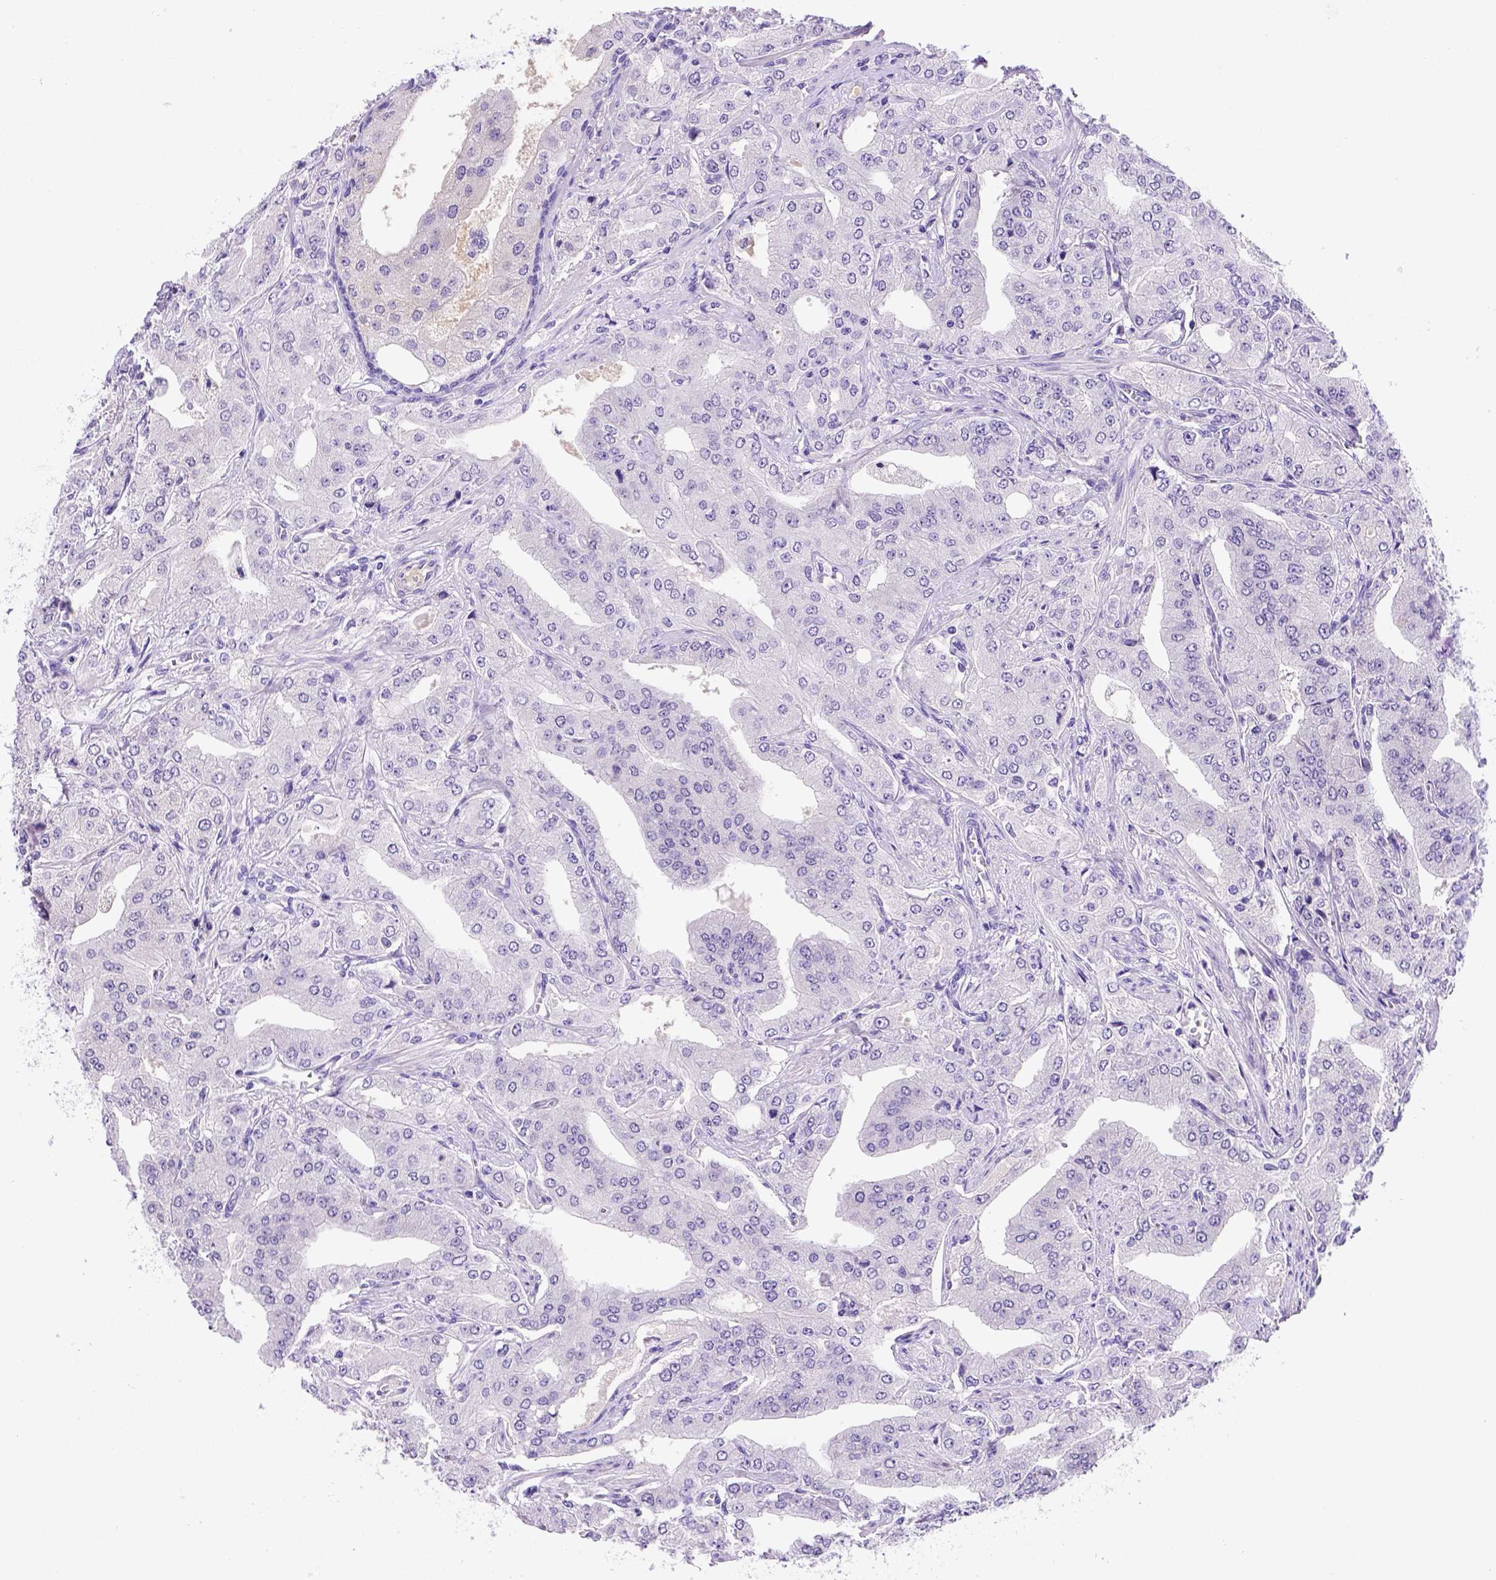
{"staining": {"intensity": "negative", "quantity": "none", "location": "none"}, "tissue": "prostate cancer", "cell_type": "Tumor cells", "image_type": "cancer", "snomed": [{"axis": "morphology", "description": "Adenocarcinoma, Low grade"}, {"axis": "topography", "description": "Prostate"}], "caption": "The photomicrograph shows no staining of tumor cells in prostate cancer.", "gene": "FAM81B", "patient": {"sex": "male", "age": 60}}